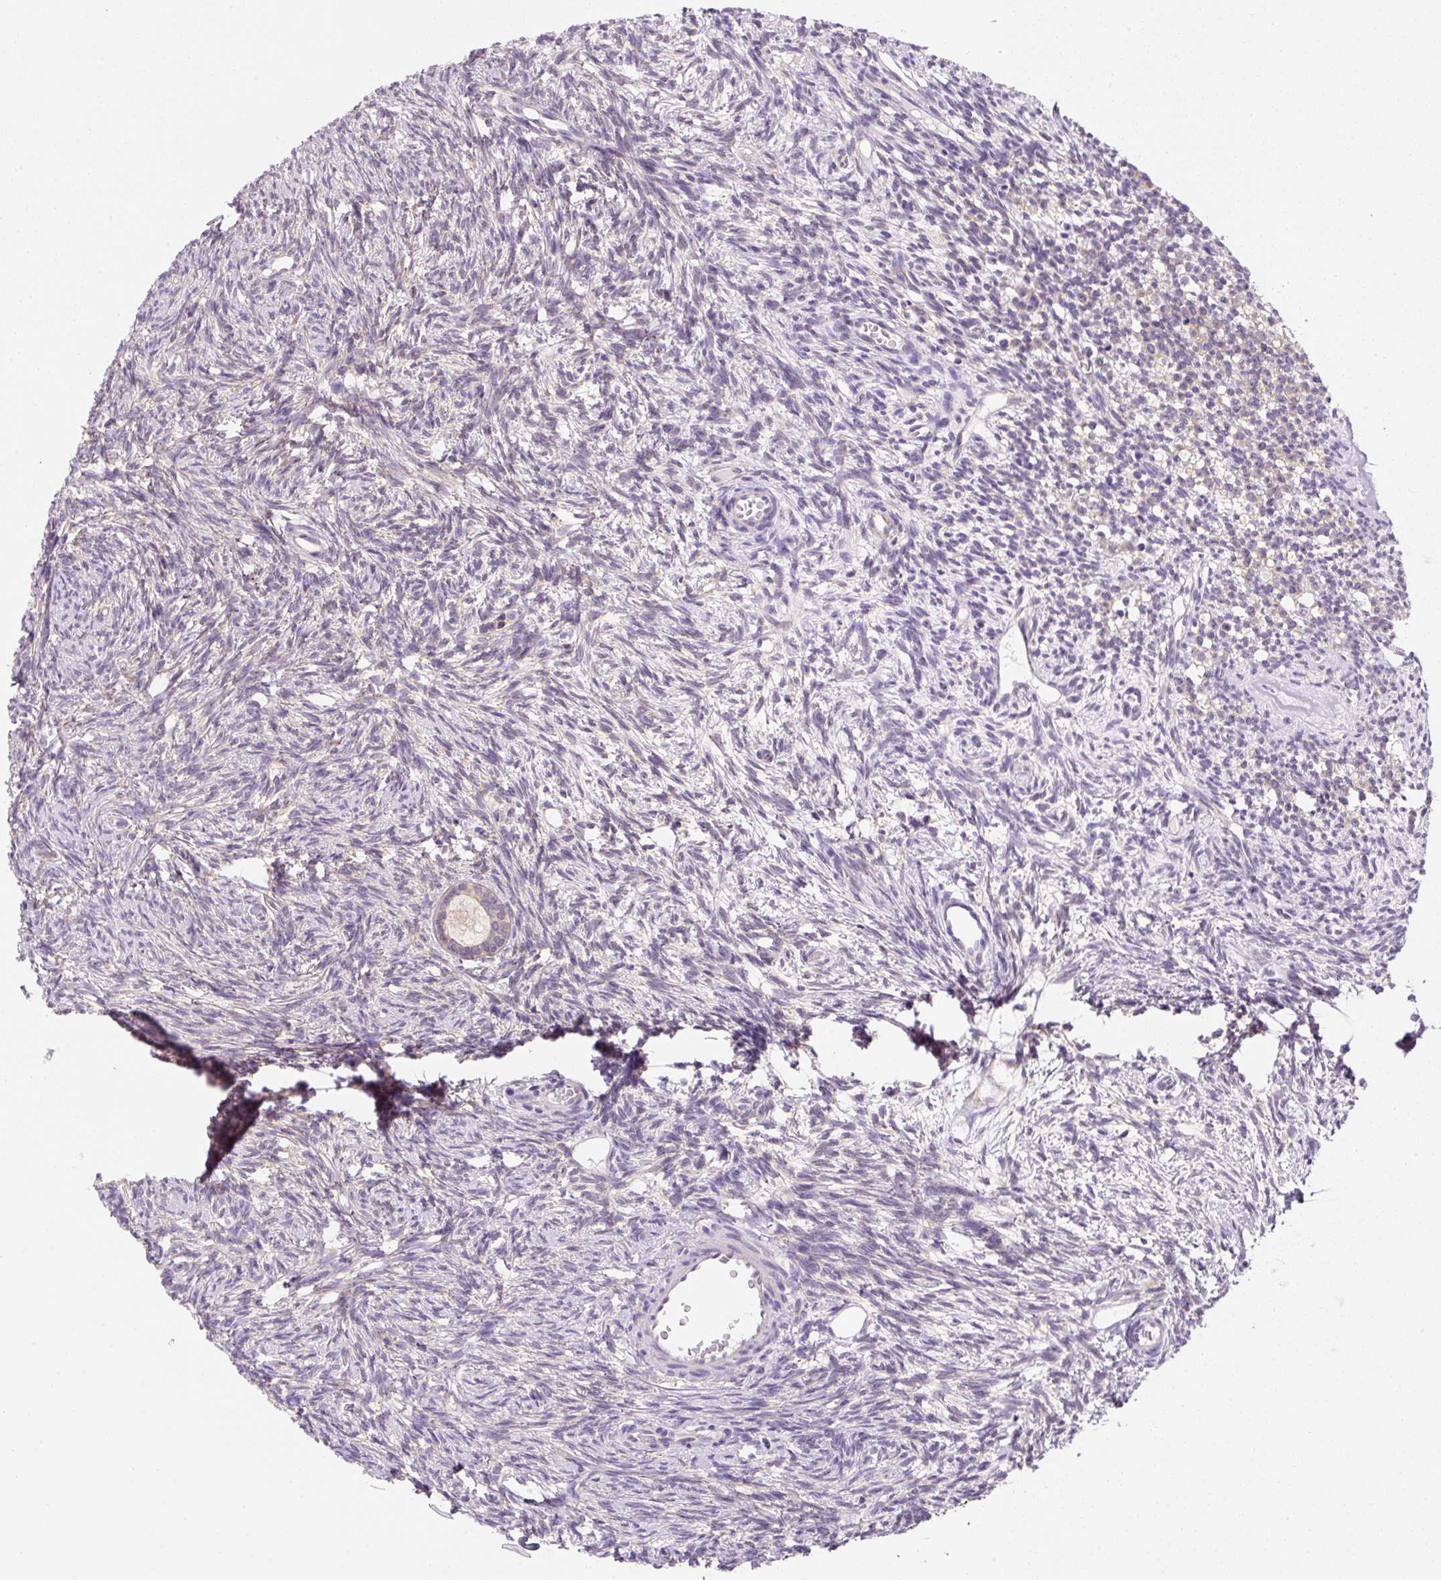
{"staining": {"intensity": "weak", "quantity": "25%-75%", "location": "cytoplasmic/membranous"}, "tissue": "ovary", "cell_type": "Follicle cells", "image_type": "normal", "snomed": [{"axis": "morphology", "description": "Normal tissue, NOS"}, {"axis": "topography", "description": "Ovary"}], "caption": "A histopathology image showing weak cytoplasmic/membranous expression in about 25%-75% of follicle cells in normal ovary, as visualized by brown immunohistochemical staining.", "gene": "RPL18A", "patient": {"sex": "female", "age": 33}}